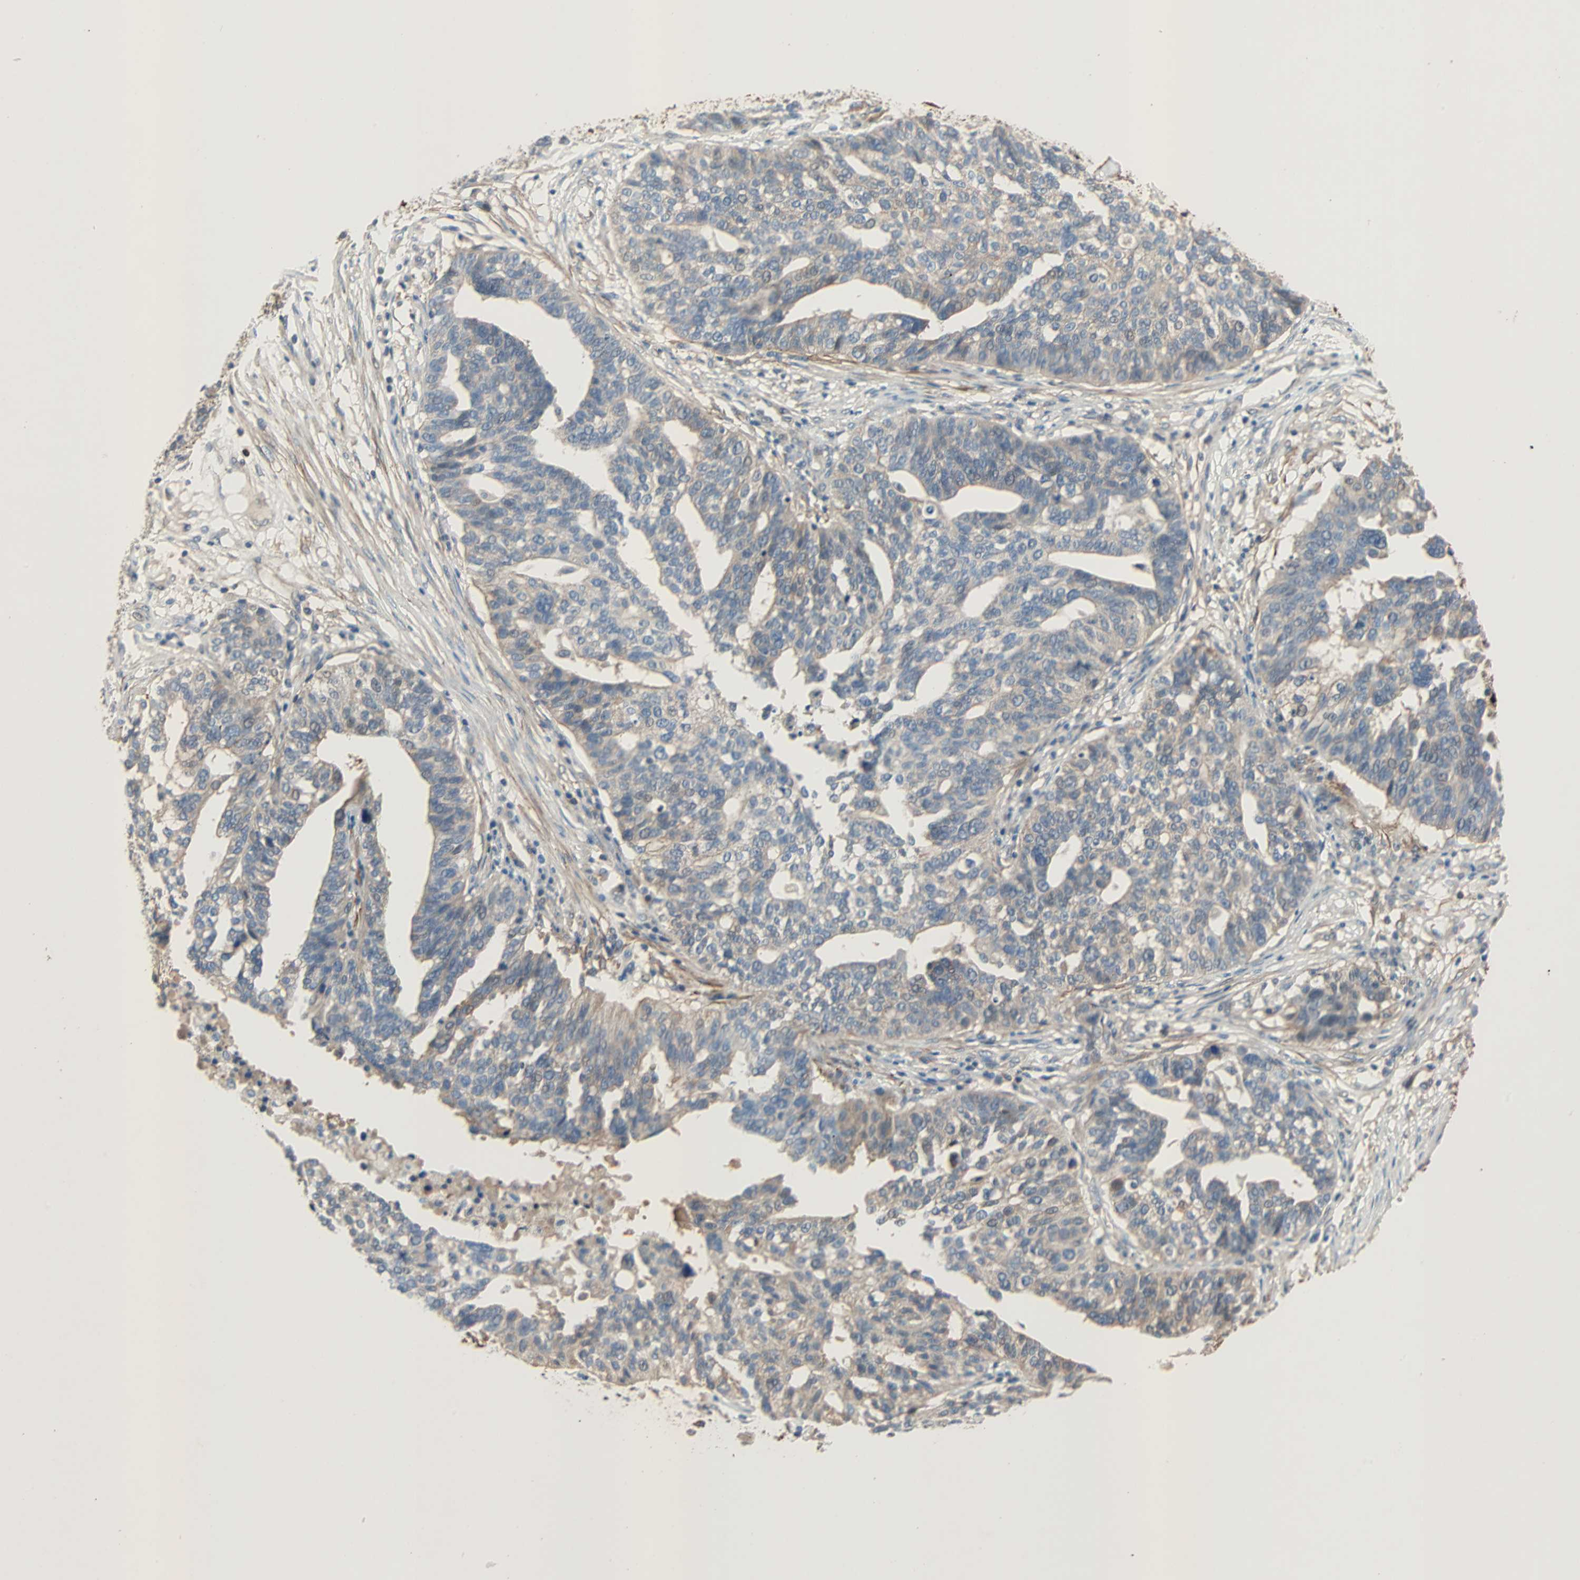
{"staining": {"intensity": "weak", "quantity": ">75%", "location": "cytoplasmic/membranous"}, "tissue": "ovarian cancer", "cell_type": "Tumor cells", "image_type": "cancer", "snomed": [{"axis": "morphology", "description": "Cystadenocarcinoma, serous, NOS"}, {"axis": "topography", "description": "Ovary"}], "caption": "The photomicrograph reveals a brown stain indicating the presence of a protein in the cytoplasmic/membranous of tumor cells in ovarian serous cystadenocarcinoma.", "gene": "TNFRSF12A", "patient": {"sex": "female", "age": 59}}